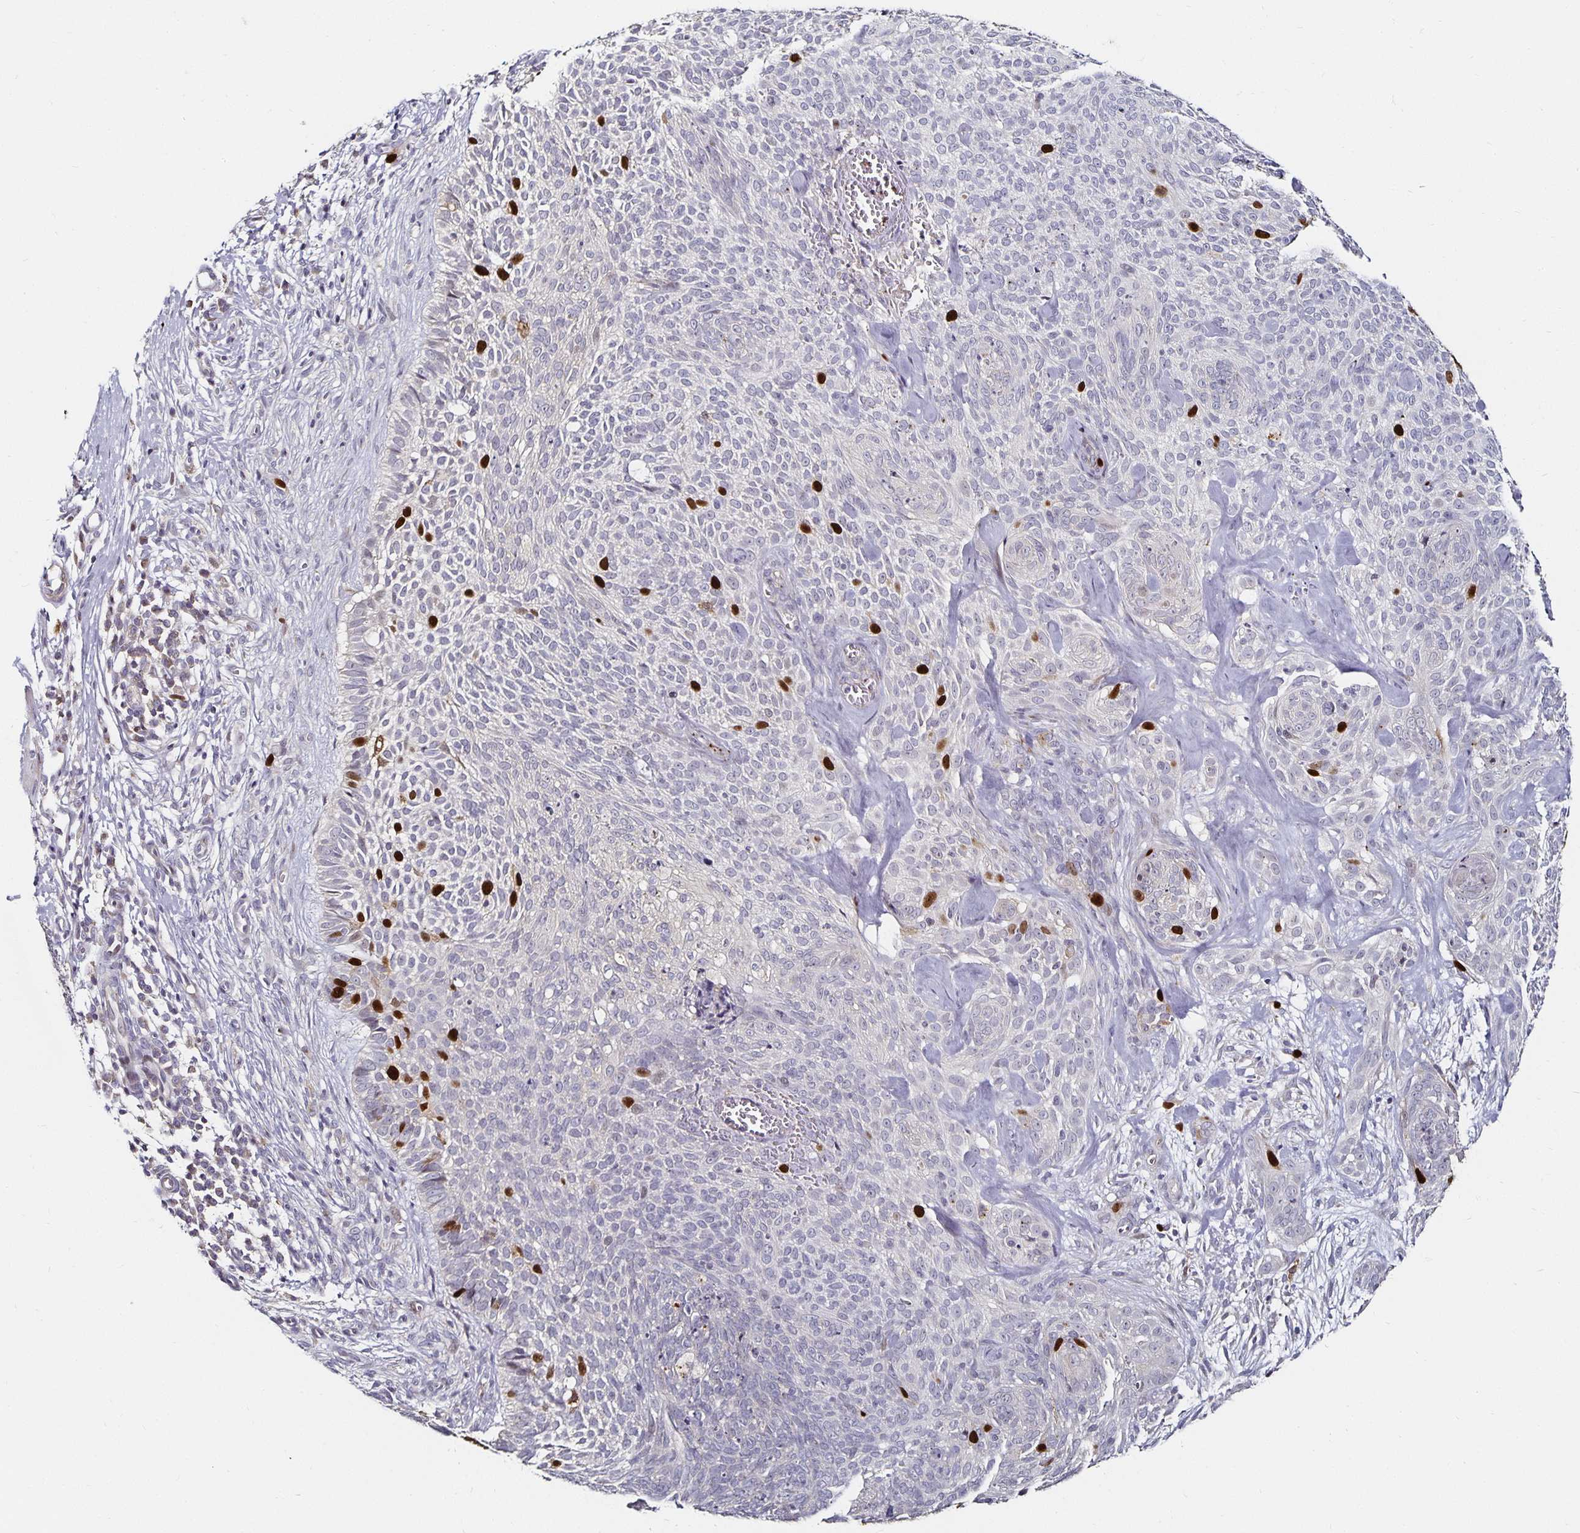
{"staining": {"intensity": "strong", "quantity": "<25%", "location": "nuclear"}, "tissue": "skin cancer", "cell_type": "Tumor cells", "image_type": "cancer", "snomed": [{"axis": "morphology", "description": "Basal cell carcinoma"}, {"axis": "topography", "description": "Skin"}, {"axis": "topography", "description": "Skin of face"}], "caption": "Basal cell carcinoma (skin) was stained to show a protein in brown. There is medium levels of strong nuclear positivity in about <25% of tumor cells.", "gene": "ANLN", "patient": {"sex": "female", "age": 82}}